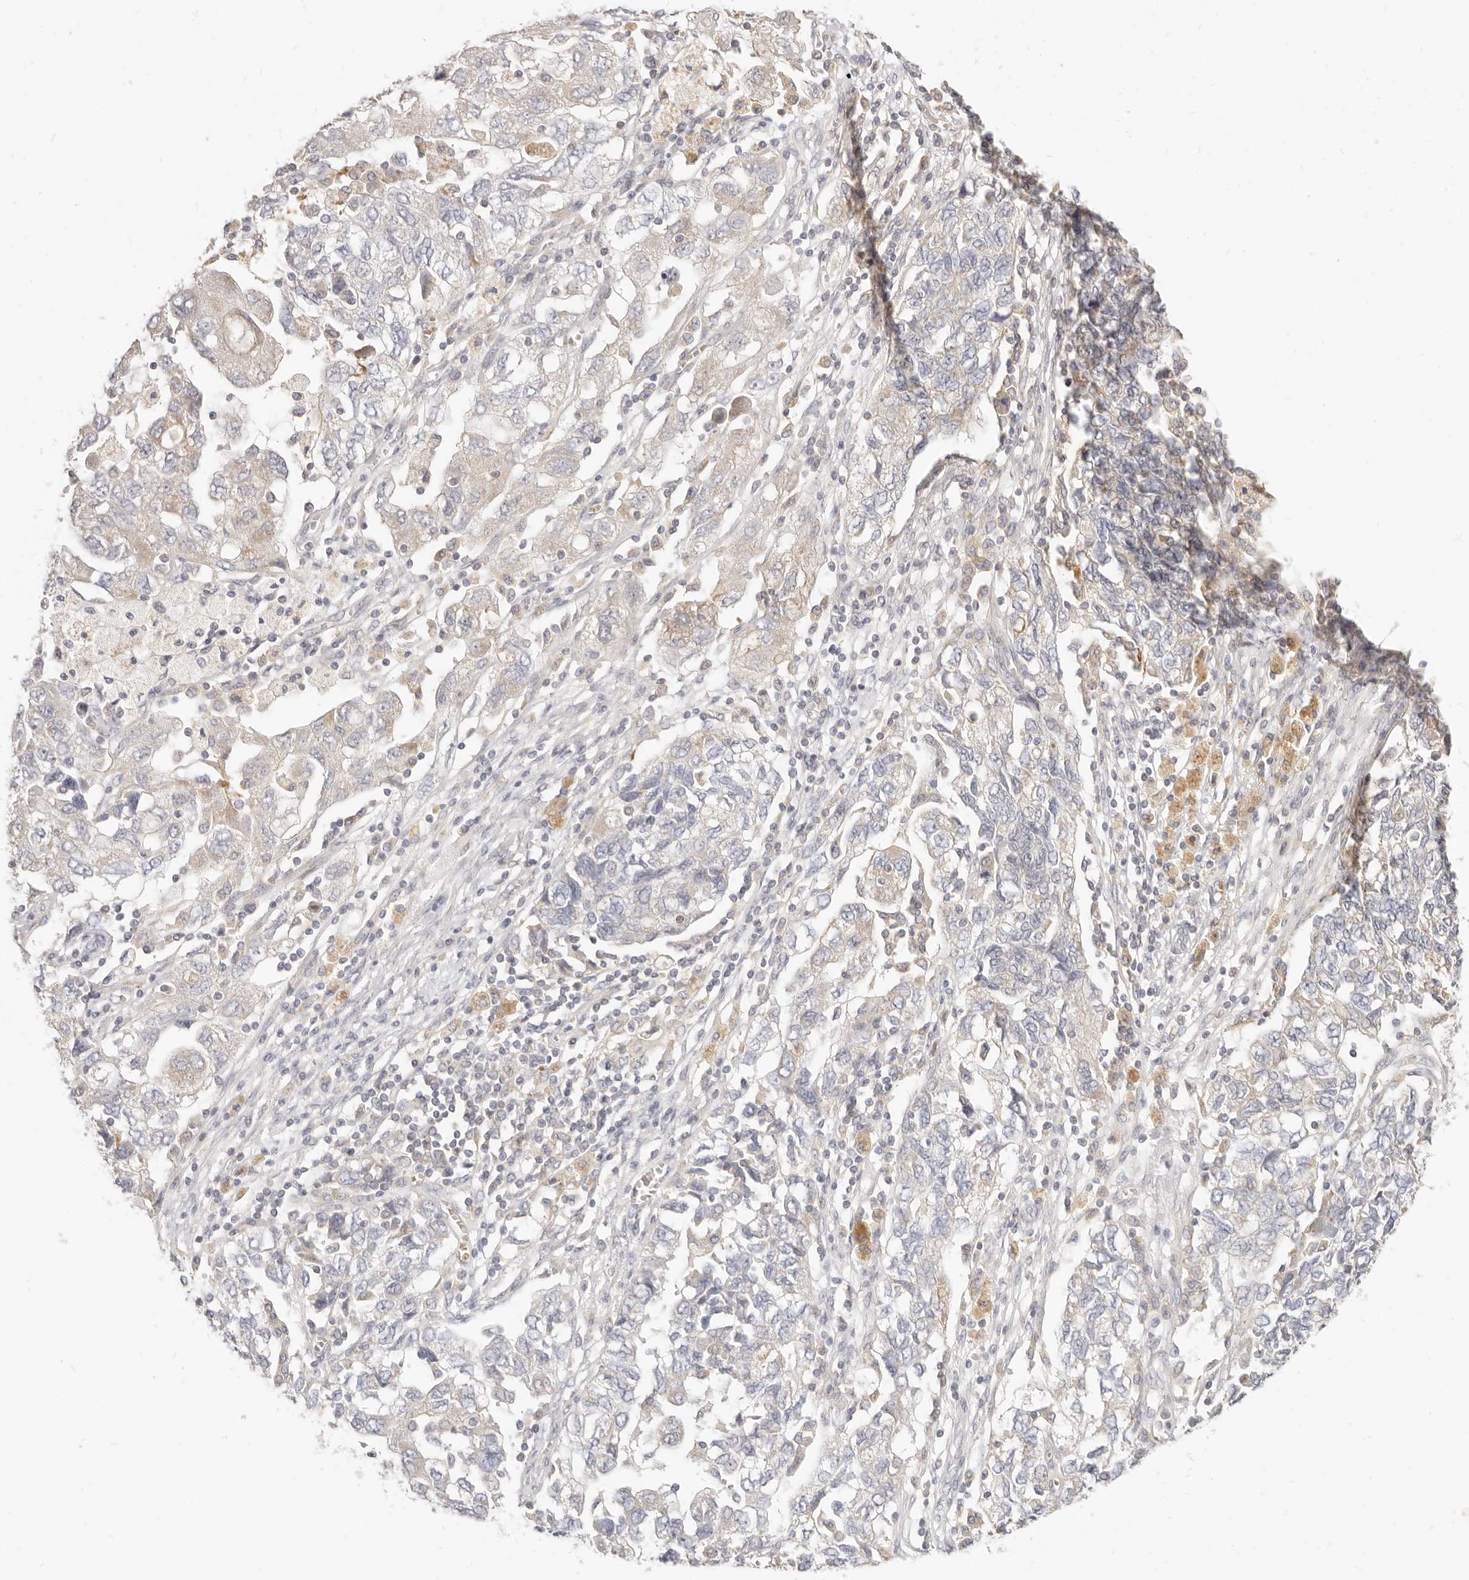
{"staining": {"intensity": "negative", "quantity": "none", "location": "none"}, "tissue": "ovarian cancer", "cell_type": "Tumor cells", "image_type": "cancer", "snomed": [{"axis": "morphology", "description": "Carcinoma, NOS"}, {"axis": "morphology", "description": "Cystadenocarcinoma, serous, NOS"}, {"axis": "topography", "description": "Ovary"}], "caption": "Image shows no significant protein positivity in tumor cells of ovarian serous cystadenocarcinoma. (Immunohistochemistry (ihc), brightfield microscopy, high magnification).", "gene": "LTB4R2", "patient": {"sex": "female", "age": 69}}